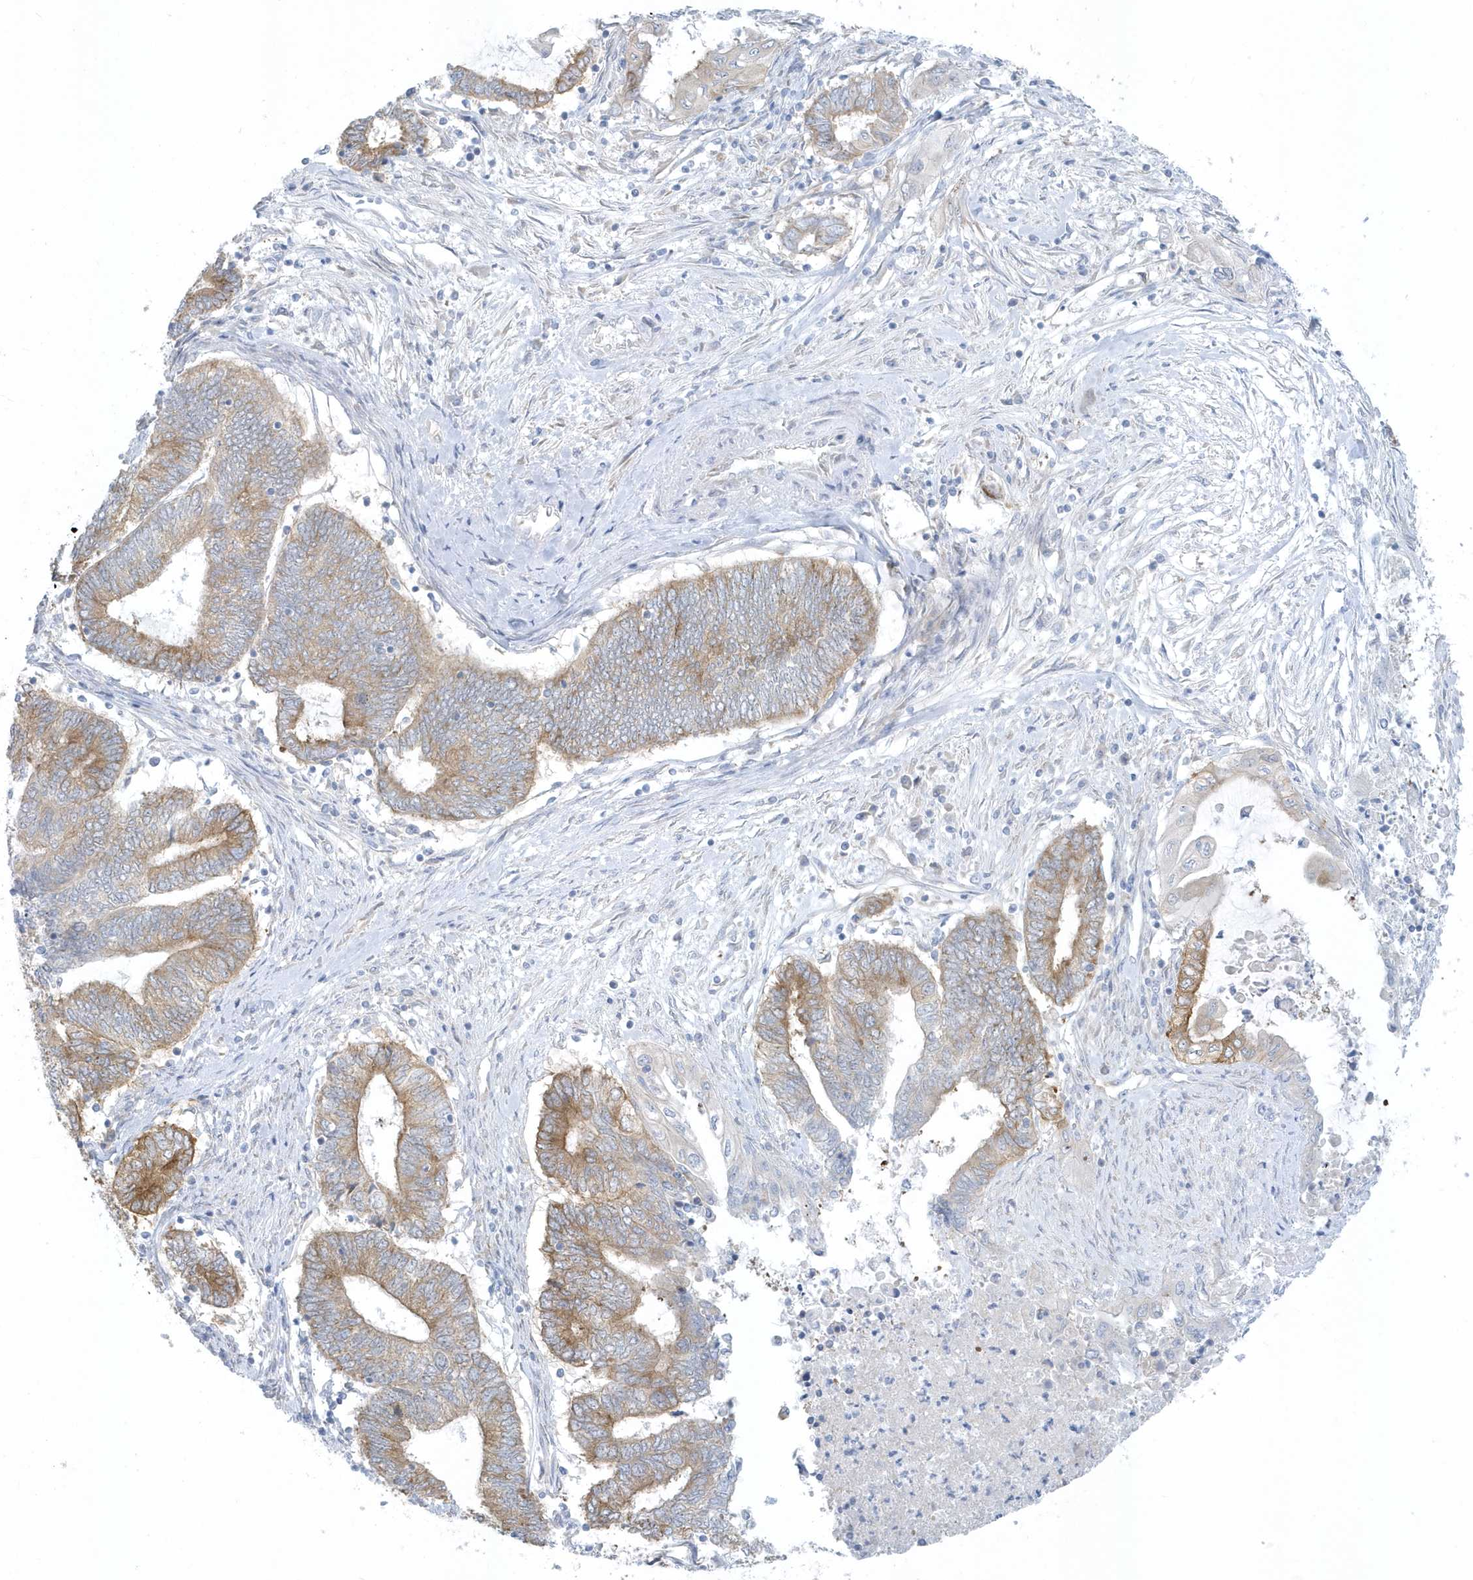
{"staining": {"intensity": "moderate", "quantity": "25%-75%", "location": "cytoplasmic/membranous"}, "tissue": "endometrial cancer", "cell_type": "Tumor cells", "image_type": "cancer", "snomed": [{"axis": "morphology", "description": "Adenocarcinoma, NOS"}, {"axis": "topography", "description": "Uterus"}, {"axis": "topography", "description": "Endometrium"}], "caption": "Immunohistochemistry micrograph of neoplastic tissue: endometrial cancer stained using IHC reveals medium levels of moderate protein expression localized specifically in the cytoplasmic/membranous of tumor cells, appearing as a cytoplasmic/membranous brown color.", "gene": "SCN3A", "patient": {"sex": "female", "age": 70}}